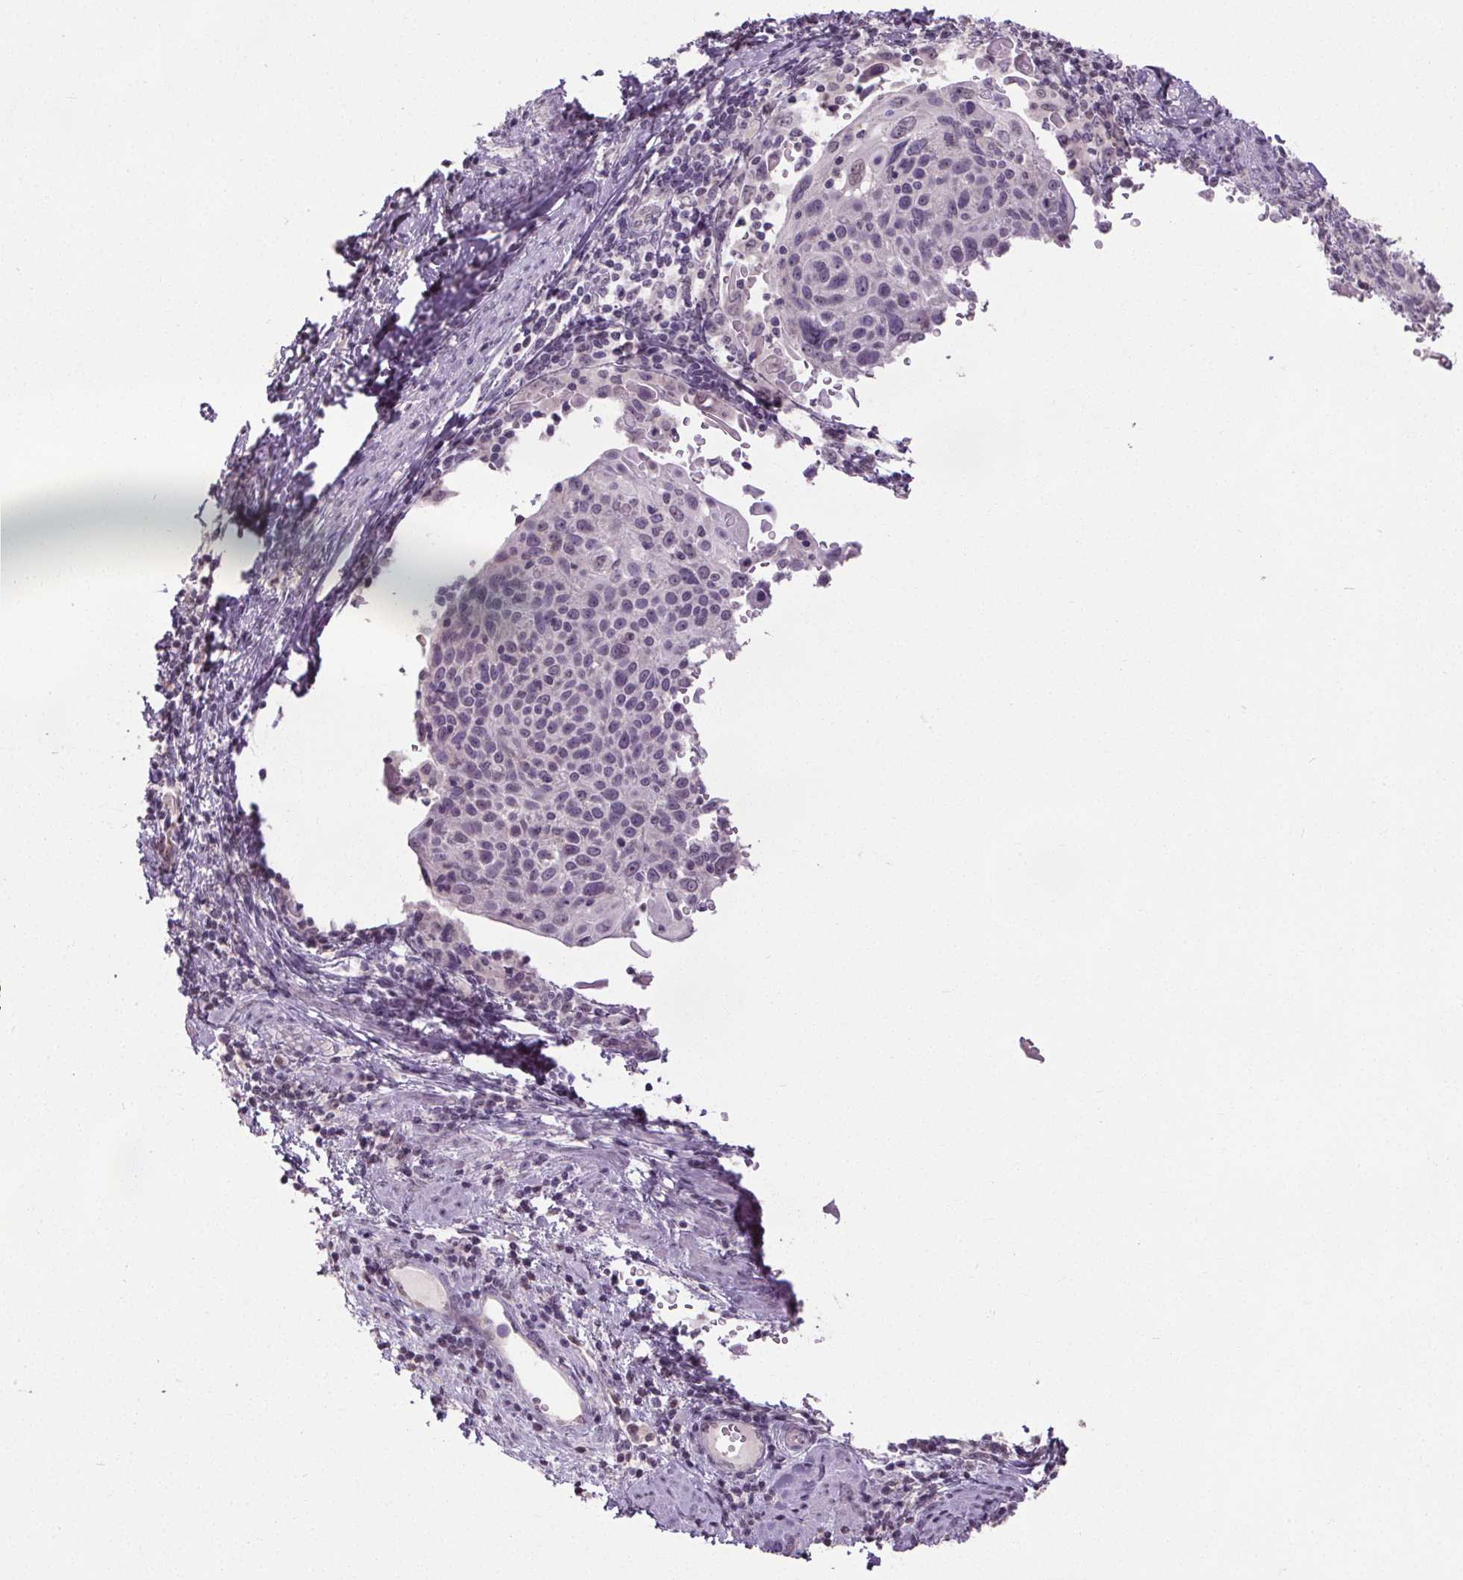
{"staining": {"intensity": "negative", "quantity": "none", "location": "none"}, "tissue": "cervical cancer", "cell_type": "Tumor cells", "image_type": "cancer", "snomed": [{"axis": "morphology", "description": "Squamous cell carcinoma, NOS"}, {"axis": "topography", "description": "Cervix"}], "caption": "IHC micrograph of neoplastic tissue: squamous cell carcinoma (cervical) stained with DAB demonstrates no significant protein positivity in tumor cells. (IHC, brightfield microscopy, high magnification).", "gene": "SLC2A9", "patient": {"sex": "female", "age": 61}}